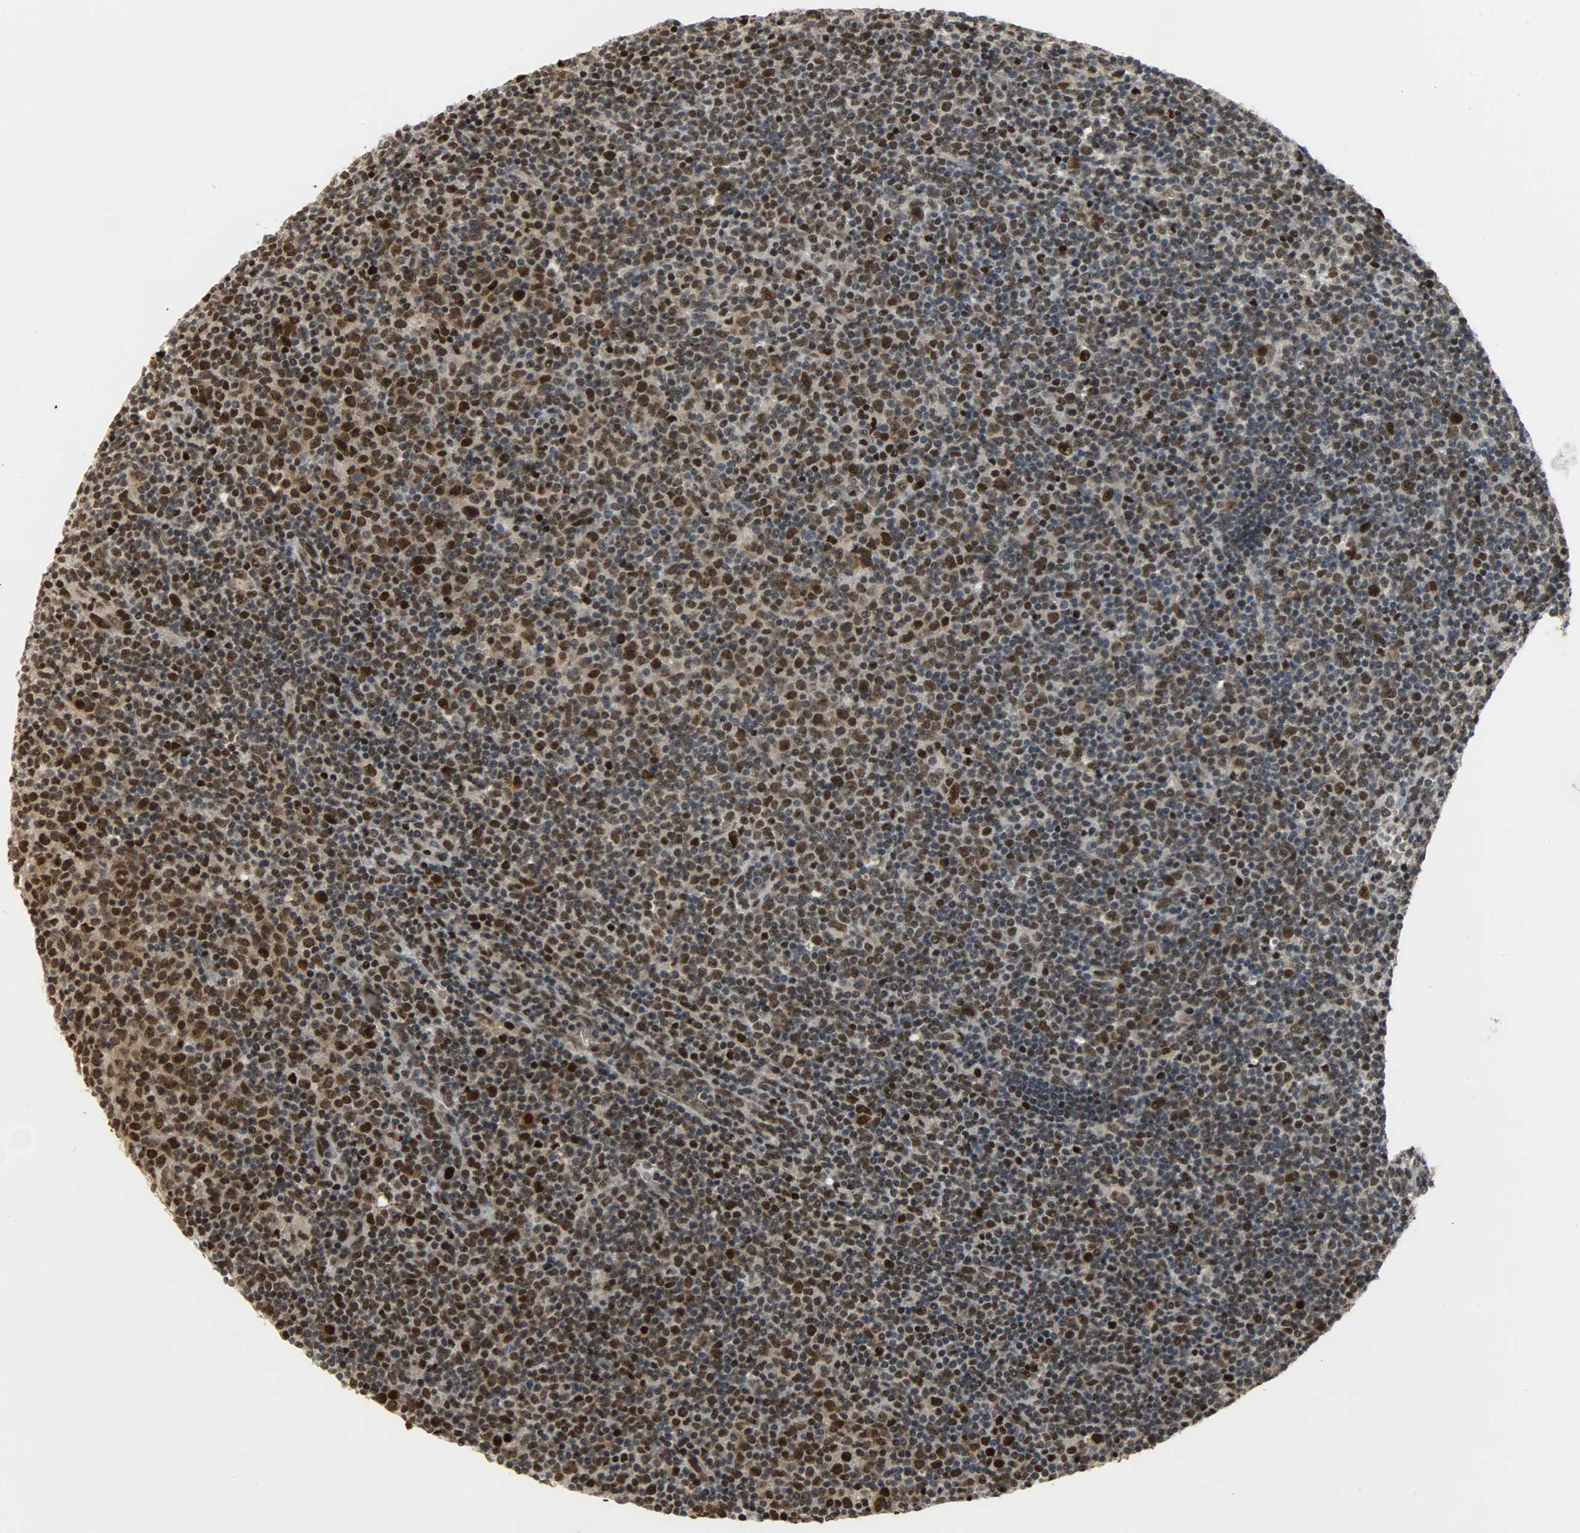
{"staining": {"intensity": "strong", "quantity": ">75%", "location": "cytoplasmic/membranous,nuclear"}, "tissue": "lymphoma", "cell_type": "Tumor cells", "image_type": "cancer", "snomed": [{"axis": "morphology", "description": "Malignant lymphoma, non-Hodgkin's type, Low grade"}, {"axis": "topography", "description": "Lymph node"}], "caption": "Protein analysis of lymphoma tissue reveals strong cytoplasmic/membranous and nuclear staining in approximately >75% of tumor cells.", "gene": "SNAI1", "patient": {"sex": "male", "age": 70}}